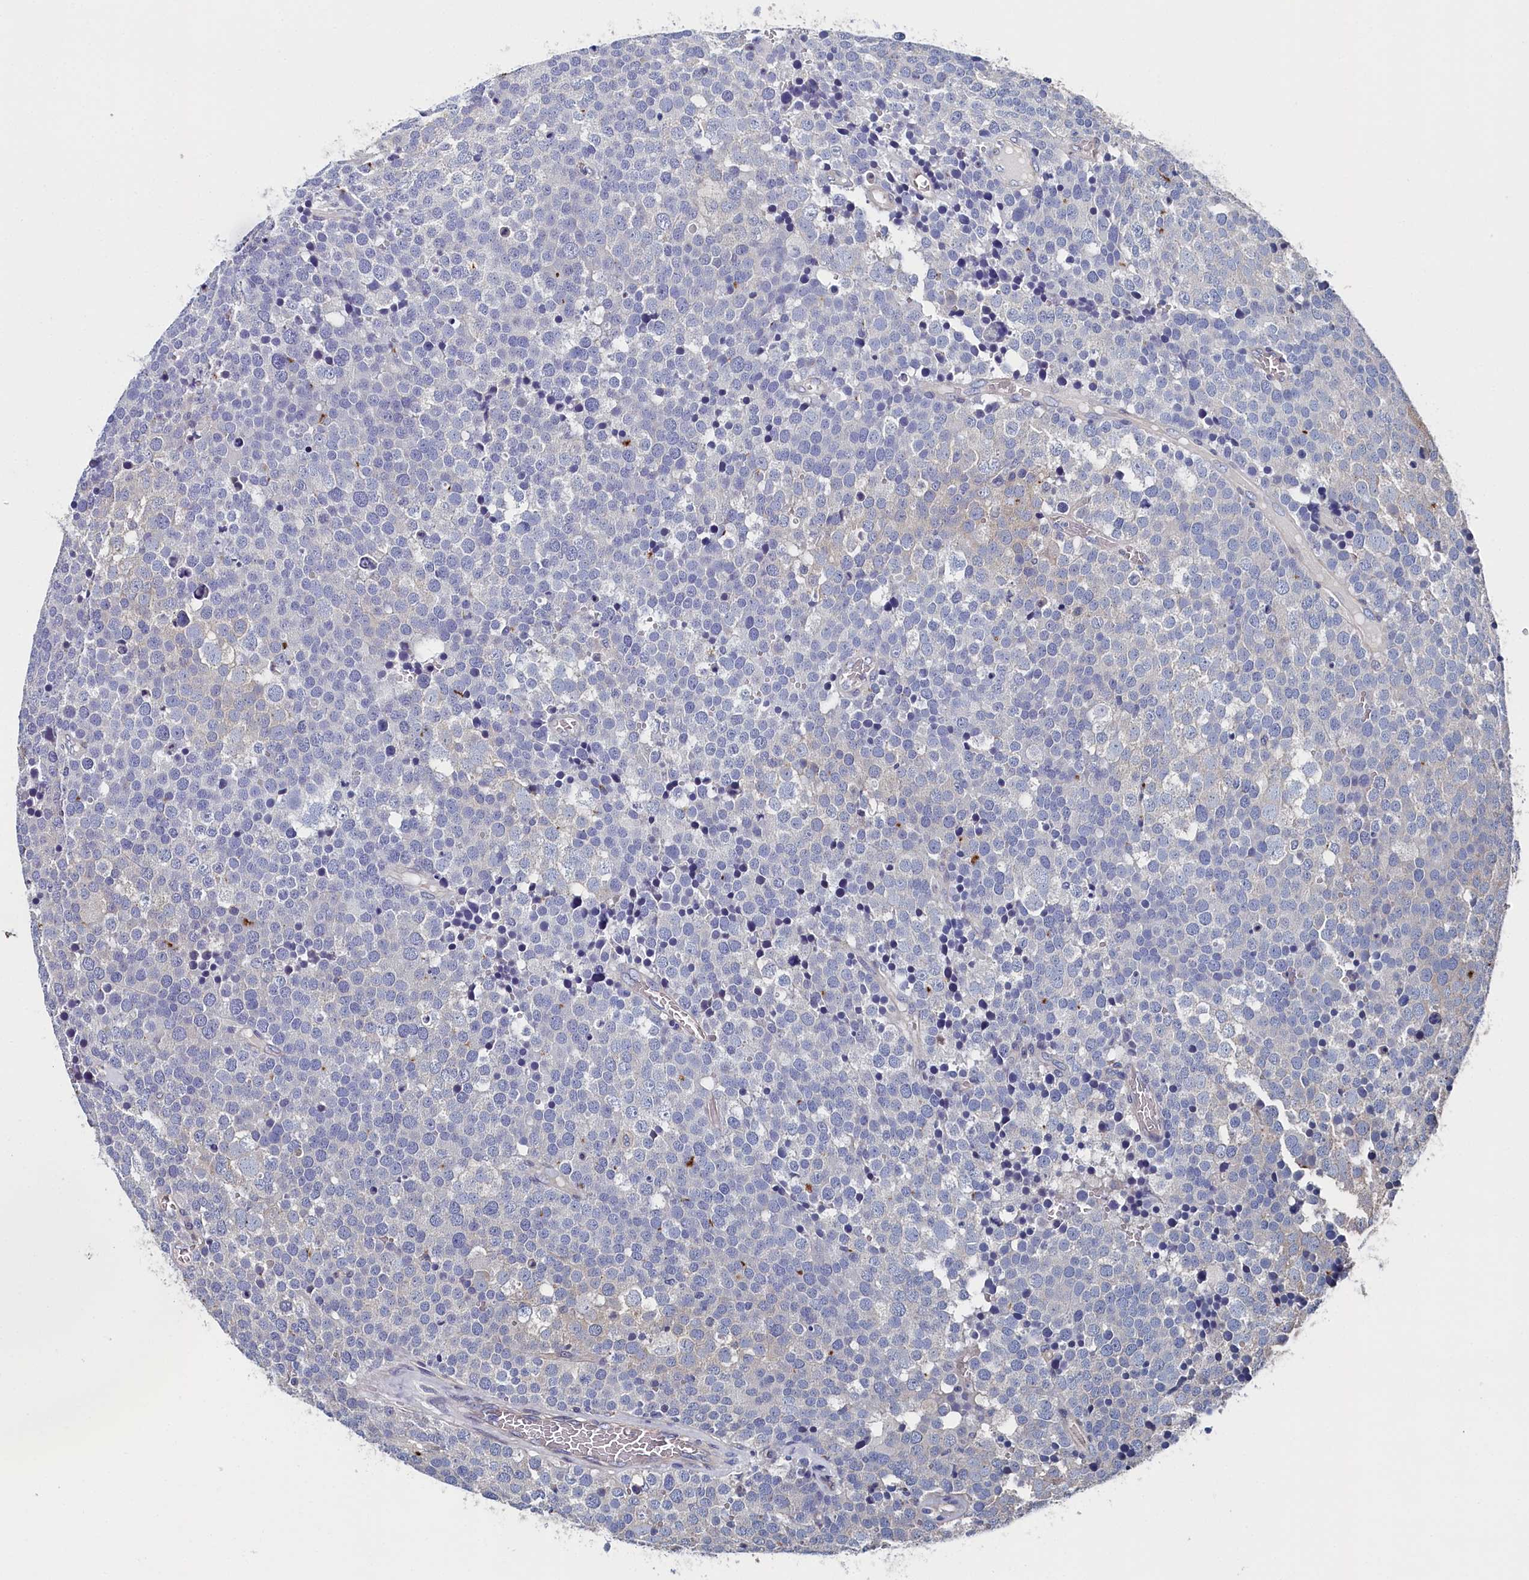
{"staining": {"intensity": "negative", "quantity": "none", "location": "none"}, "tissue": "testis cancer", "cell_type": "Tumor cells", "image_type": "cancer", "snomed": [{"axis": "morphology", "description": "Seminoma, NOS"}, {"axis": "topography", "description": "Testis"}], "caption": "The image exhibits no staining of tumor cells in testis cancer (seminoma). (DAB immunohistochemistry (IHC) visualized using brightfield microscopy, high magnification).", "gene": "BHMT", "patient": {"sex": "male", "age": 71}}